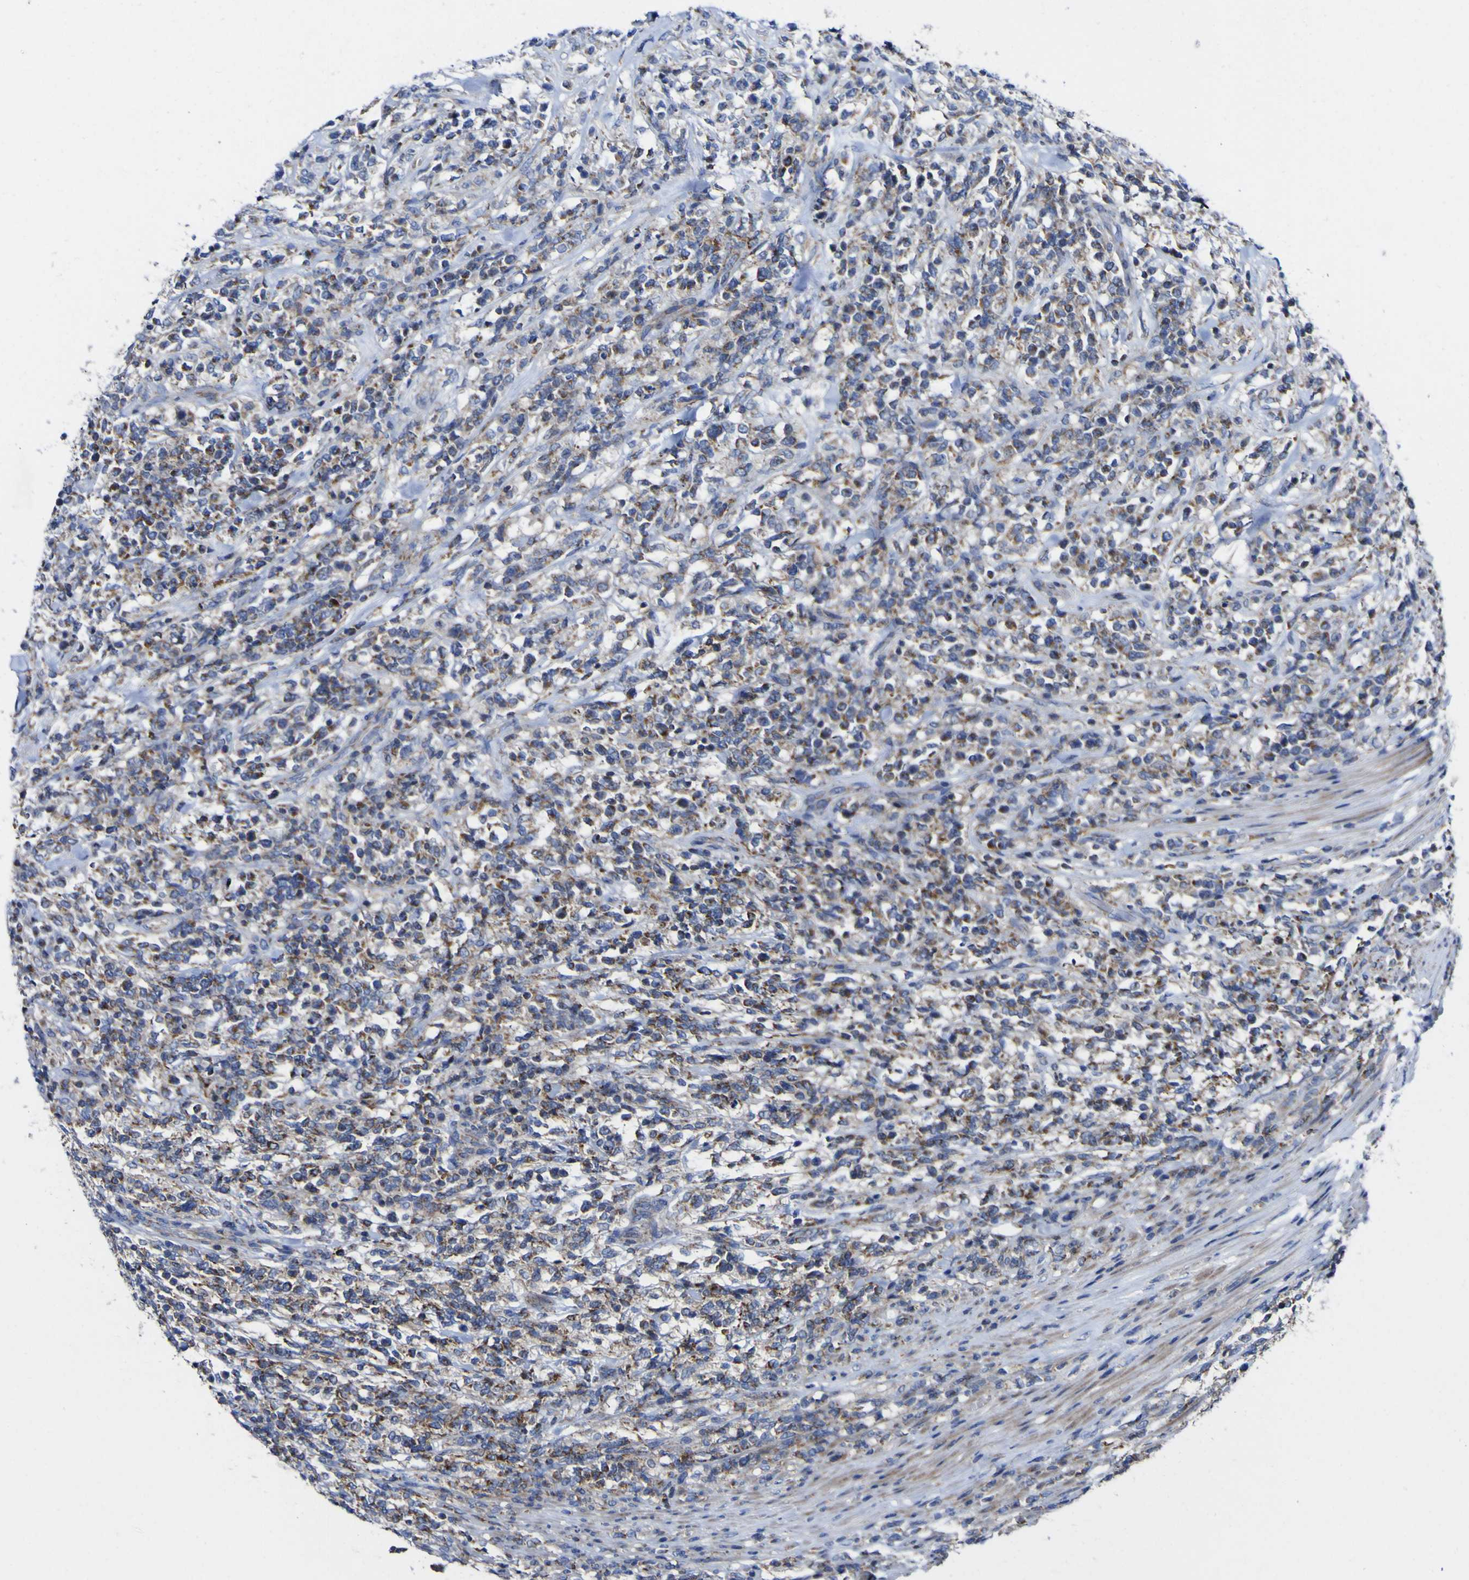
{"staining": {"intensity": "moderate", "quantity": ">75%", "location": "cytoplasmic/membranous"}, "tissue": "lymphoma", "cell_type": "Tumor cells", "image_type": "cancer", "snomed": [{"axis": "morphology", "description": "Malignant lymphoma, non-Hodgkin's type, High grade"}, {"axis": "topography", "description": "Soft tissue"}], "caption": "High-power microscopy captured an IHC histopathology image of lymphoma, revealing moderate cytoplasmic/membranous expression in approximately >75% of tumor cells. The staining was performed using DAB to visualize the protein expression in brown, while the nuclei were stained in blue with hematoxylin (Magnification: 20x).", "gene": "CCDC90B", "patient": {"sex": "male", "age": 18}}